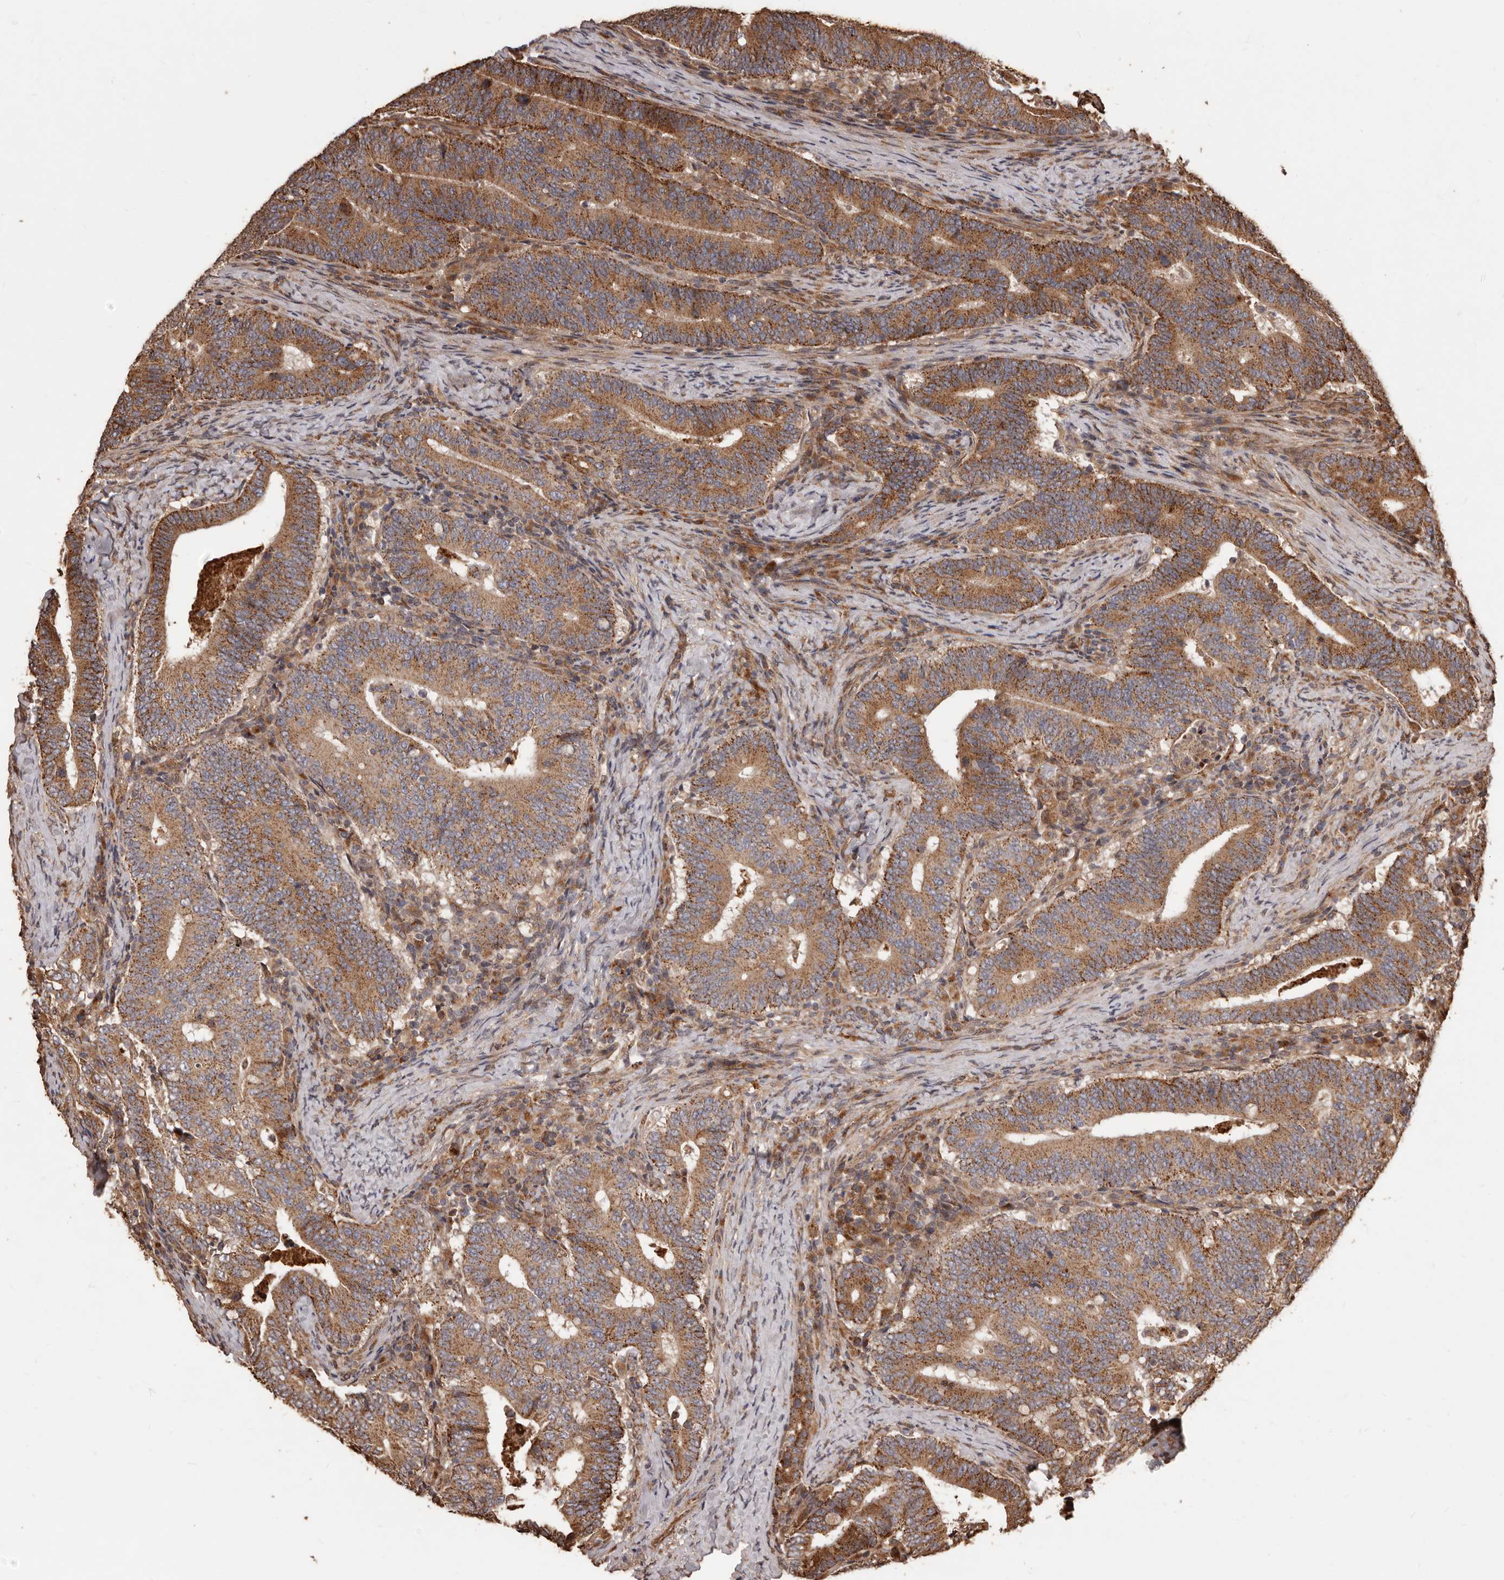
{"staining": {"intensity": "moderate", "quantity": ">75%", "location": "cytoplasmic/membranous"}, "tissue": "colorectal cancer", "cell_type": "Tumor cells", "image_type": "cancer", "snomed": [{"axis": "morphology", "description": "Adenocarcinoma, NOS"}, {"axis": "topography", "description": "Colon"}], "caption": "Immunohistochemistry image of neoplastic tissue: colorectal cancer (adenocarcinoma) stained using immunohistochemistry (IHC) demonstrates medium levels of moderate protein expression localized specifically in the cytoplasmic/membranous of tumor cells, appearing as a cytoplasmic/membranous brown color.", "gene": "MTO1", "patient": {"sex": "female", "age": 66}}